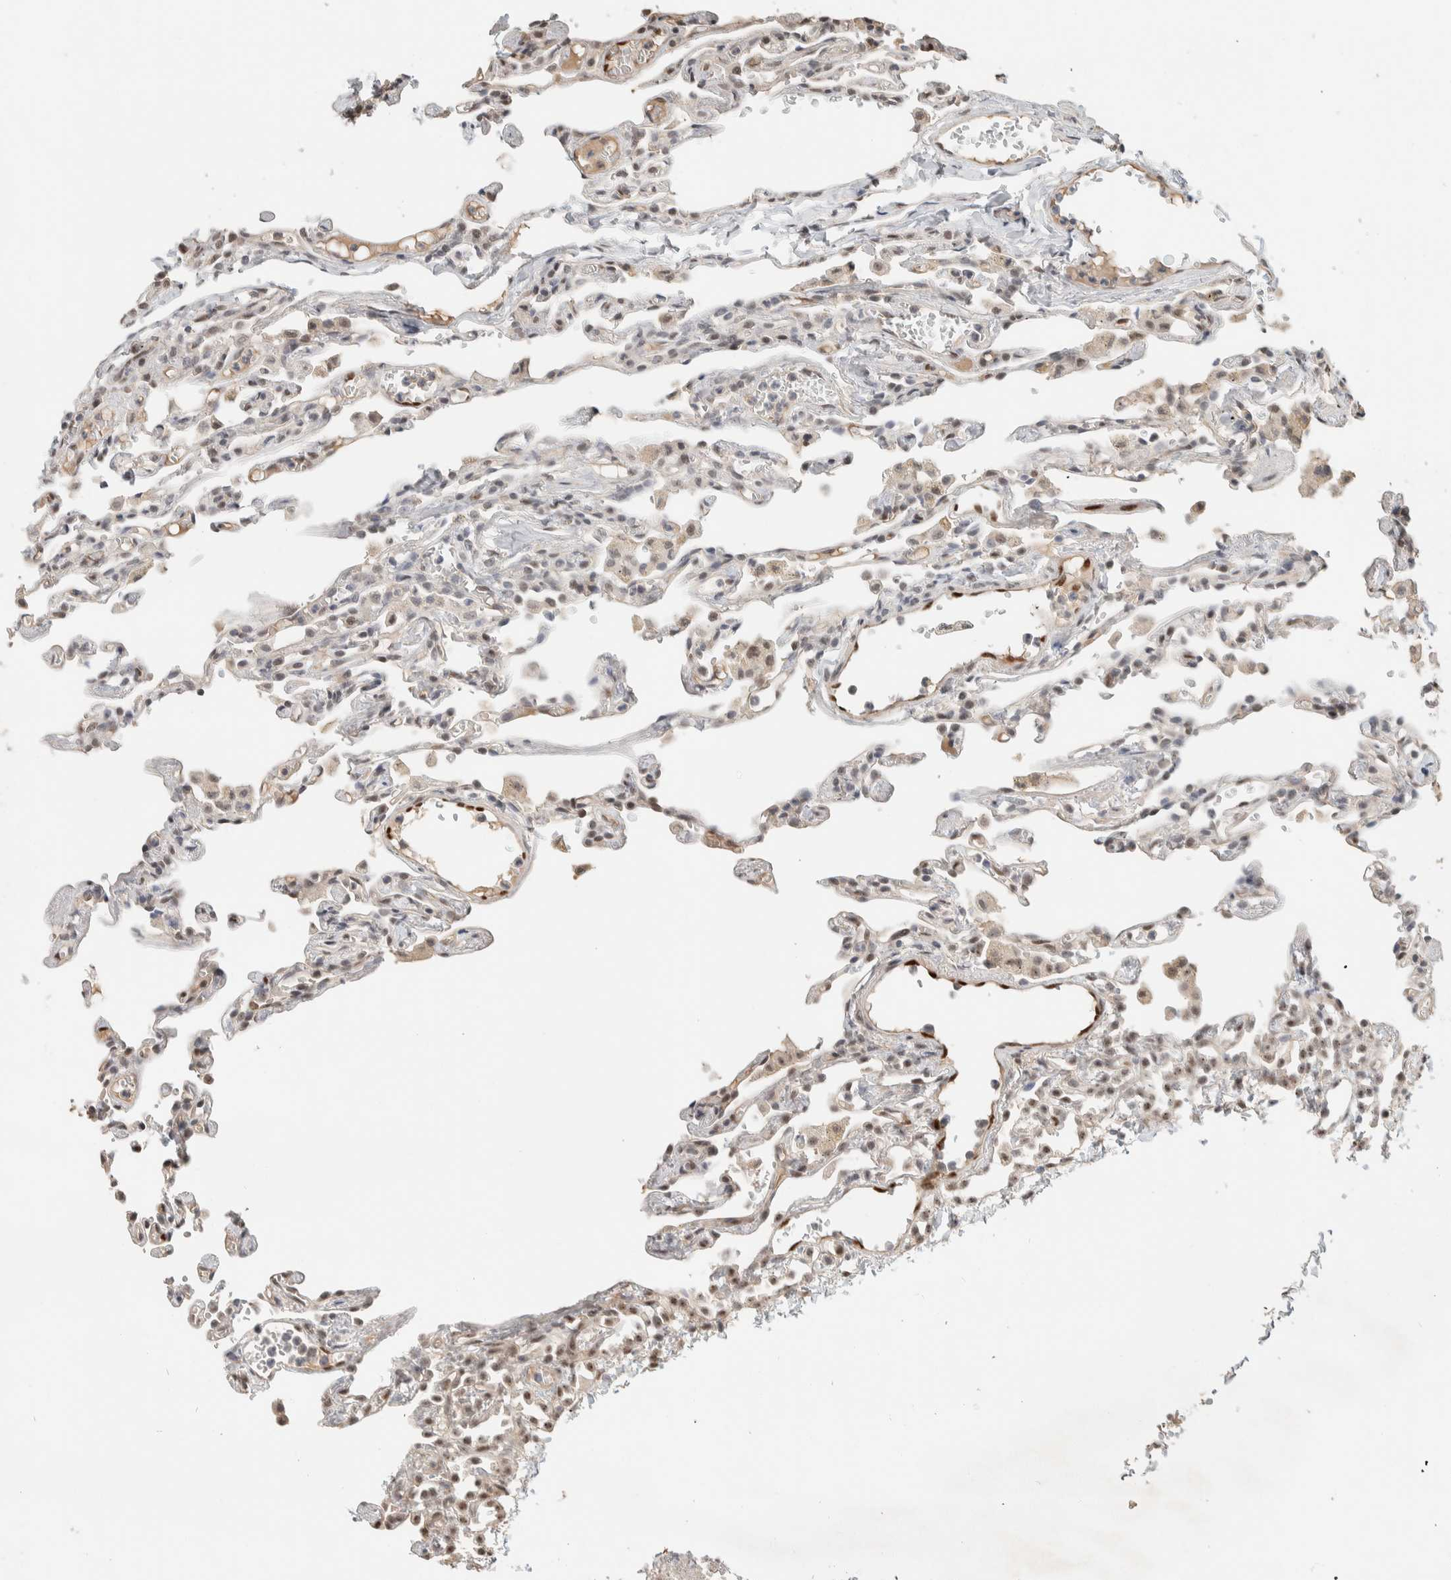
{"staining": {"intensity": "weak", "quantity": "25%-75%", "location": "nuclear"}, "tissue": "lung", "cell_type": "Alveolar cells", "image_type": "normal", "snomed": [{"axis": "morphology", "description": "Normal tissue, NOS"}, {"axis": "topography", "description": "Lung"}], "caption": "Immunohistochemistry histopathology image of benign lung stained for a protein (brown), which exhibits low levels of weak nuclear staining in about 25%-75% of alveolar cells.", "gene": "PUS7", "patient": {"sex": "male", "age": 21}}